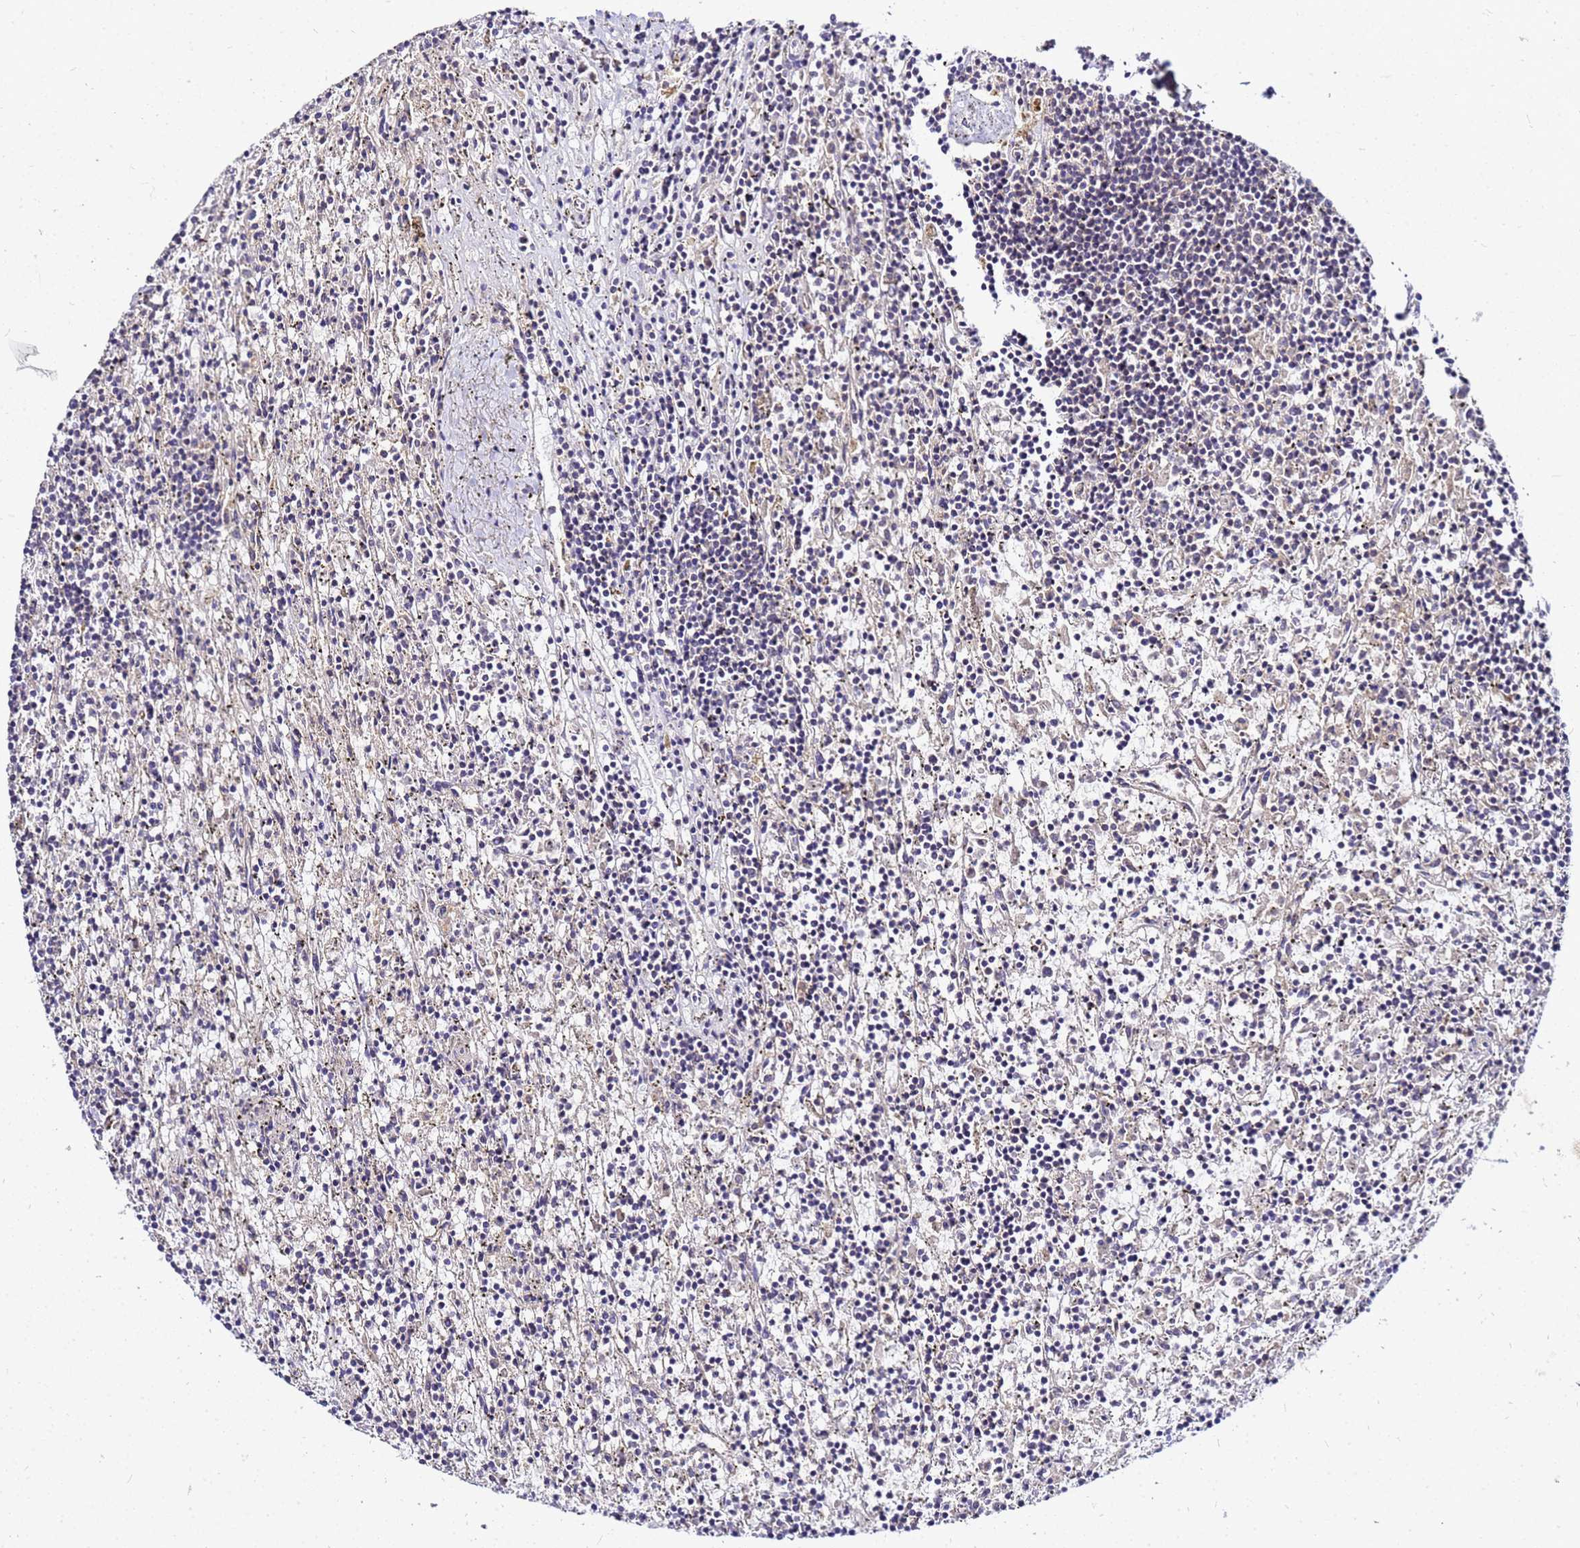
{"staining": {"intensity": "negative", "quantity": "none", "location": "none"}, "tissue": "lymphoma", "cell_type": "Tumor cells", "image_type": "cancer", "snomed": [{"axis": "morphology", "description": "Malignant lymphoma, non-Hodgkin's type, Low grade"}, {"axis": "topography", "description": "Spleen"}], "caption": "The histopathology image displays no significant staining in tumor cells of malignant lymphoma, non-Hodgkin's type (low-grade).", "gene": "SAT1", "patient": {"sex": "male", "age": 76}}